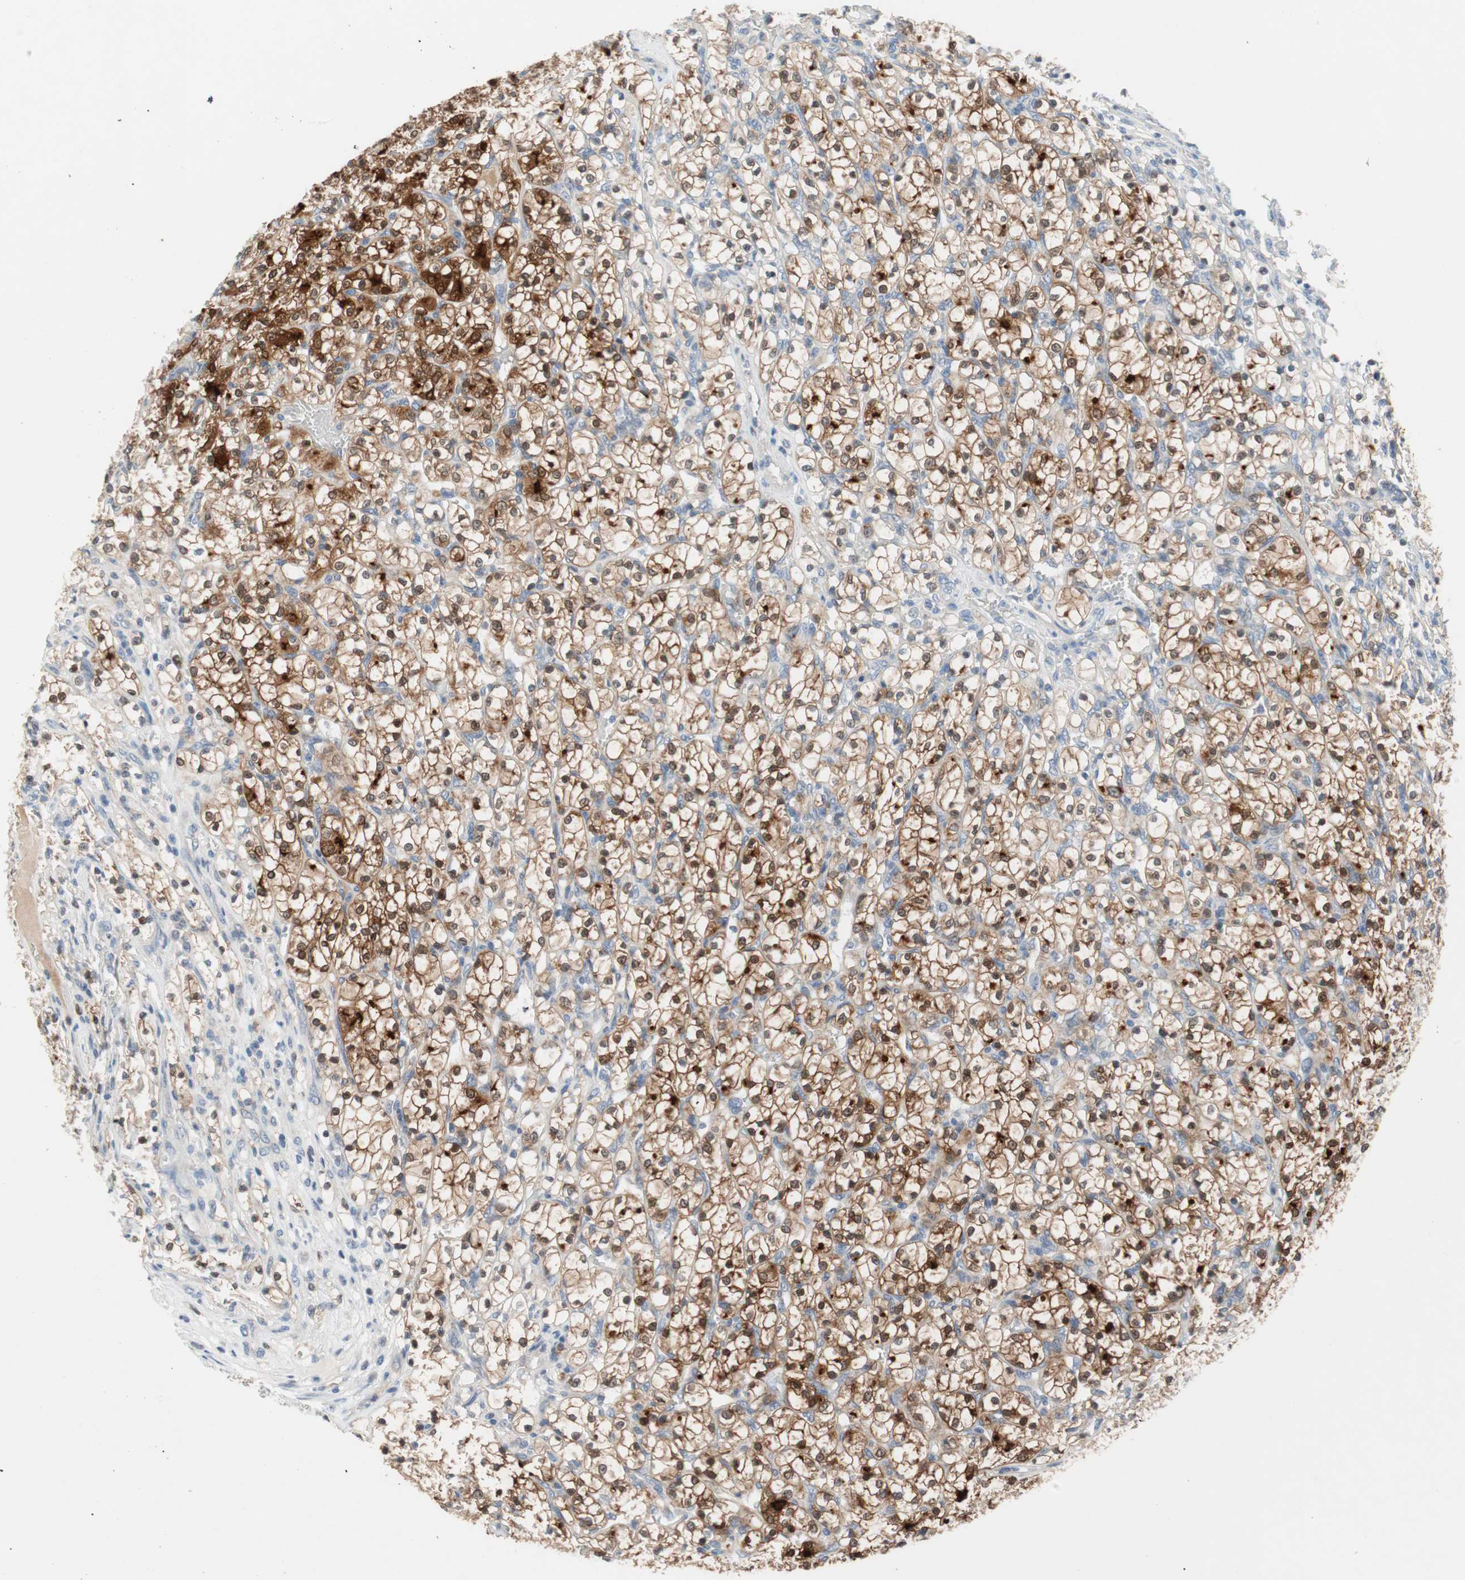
{"staining": {"intensity": "strong", "quantity": ">75%", "location": "cytoplasmic/membranous,nuclear"}, "tissue": "renal cancer", "cell_type": "Tumor cells", "image_type": "cancer", "snomed": [{"axis": "morphology", "description": "Adenocarcinoma, NOS"}, {"axis": "topography", "description": "Kidney"}], "caption": "Renal adenocarcinoma stained with DAB (3,3'-diaminobenzidine) immunohistochemistry shows high levels of strong cytoplasmic/membranous and nuclear expression in about >75% of tumor cells.", "gene": "PDZK1", "patient": {"sex": "female", "age": 69}}